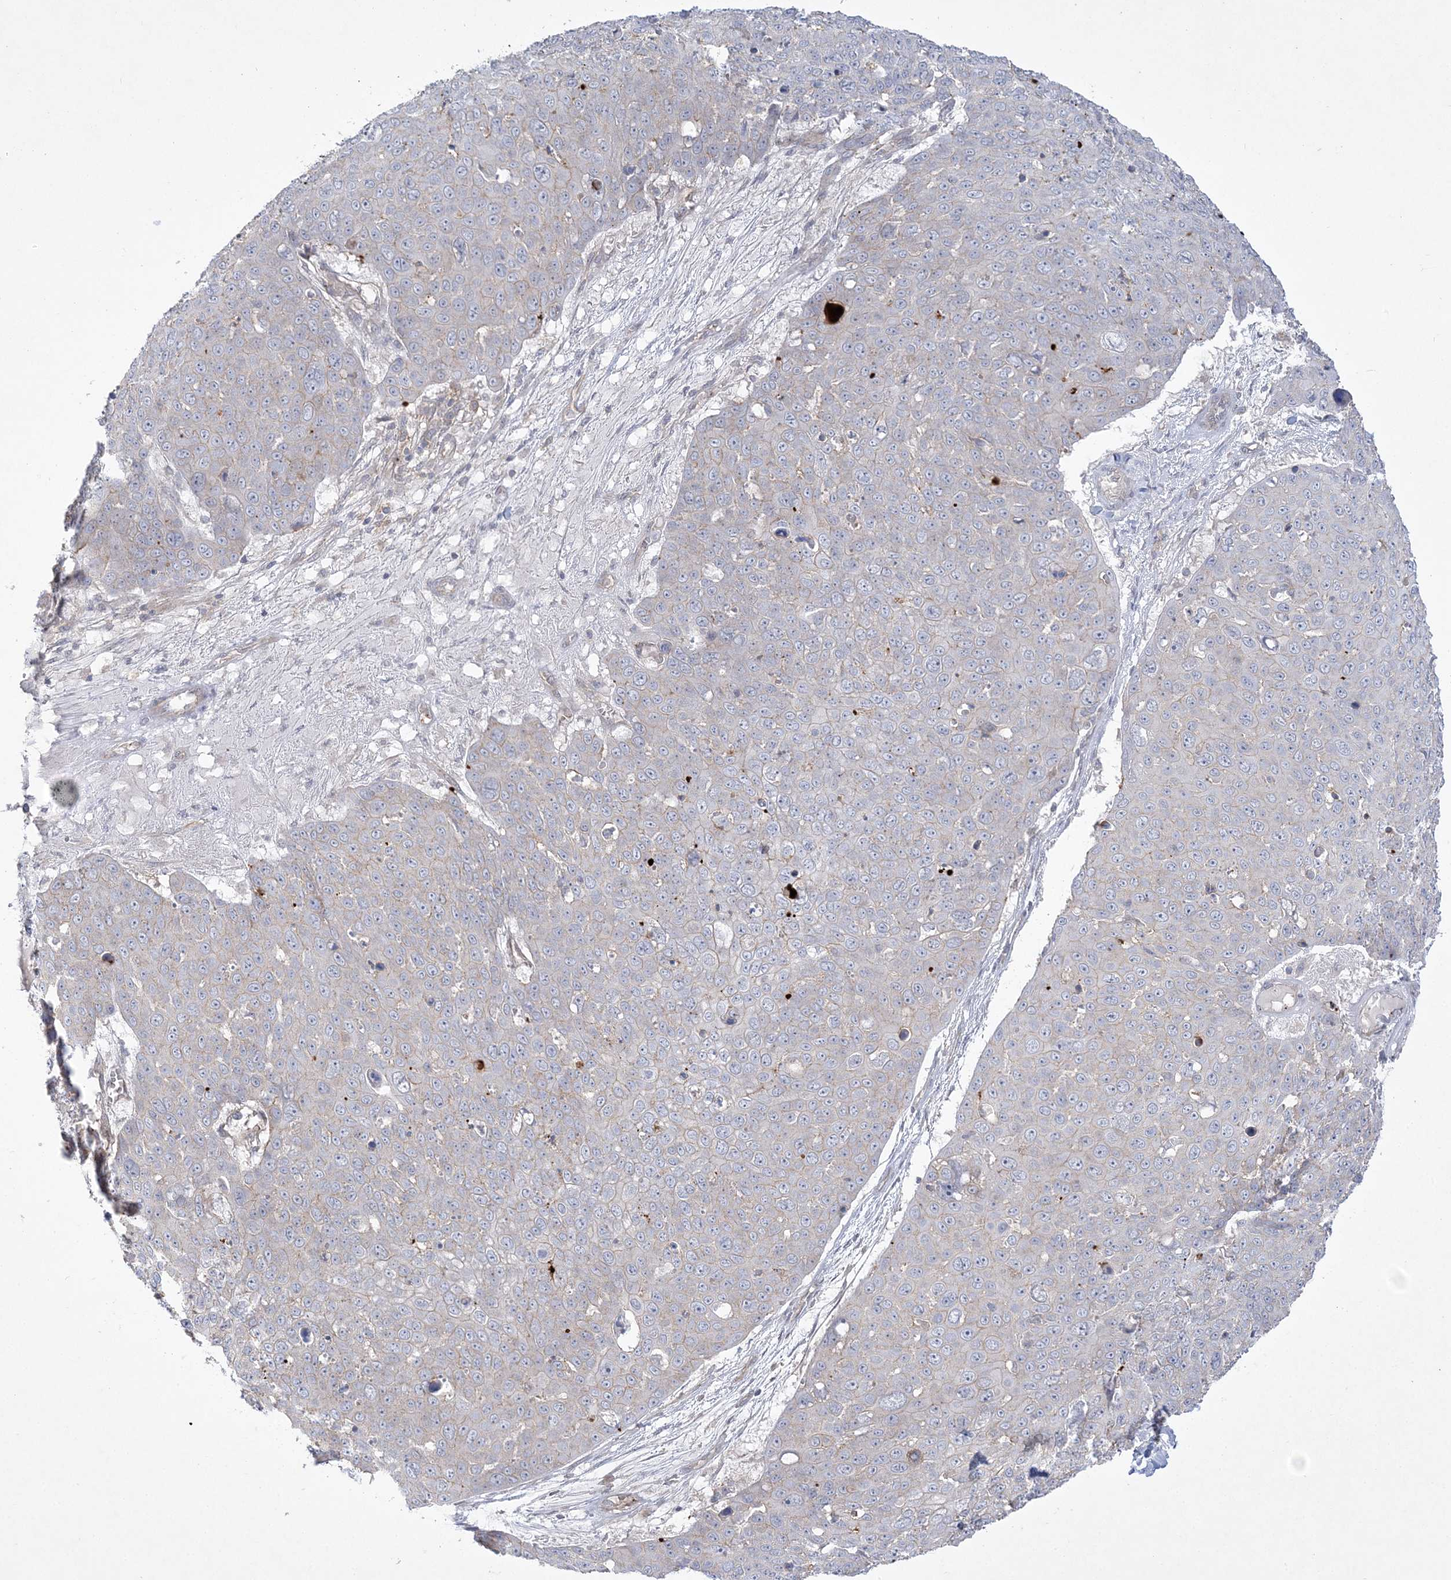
{"staining": {"intensity": "weak", "quantity": "<25%", "location": "cytoplasmic/membranous"}, "tissue": "skin cancer", "cell_type": "Tumor cells", "image_type": "cancer", "snomed": [{"axis": "morphology", "description": "Squamous cell carcinoma, NOS"}, {"axis": "topography", "description": "Skin"}], "caption": "DAB immunohistochemical staining of squamous cell carcinoma (skin) displays no significant positivity in tumor cells.", "gene": "ADAMTS12", "patient": {"sex": "male", "age": 71}}